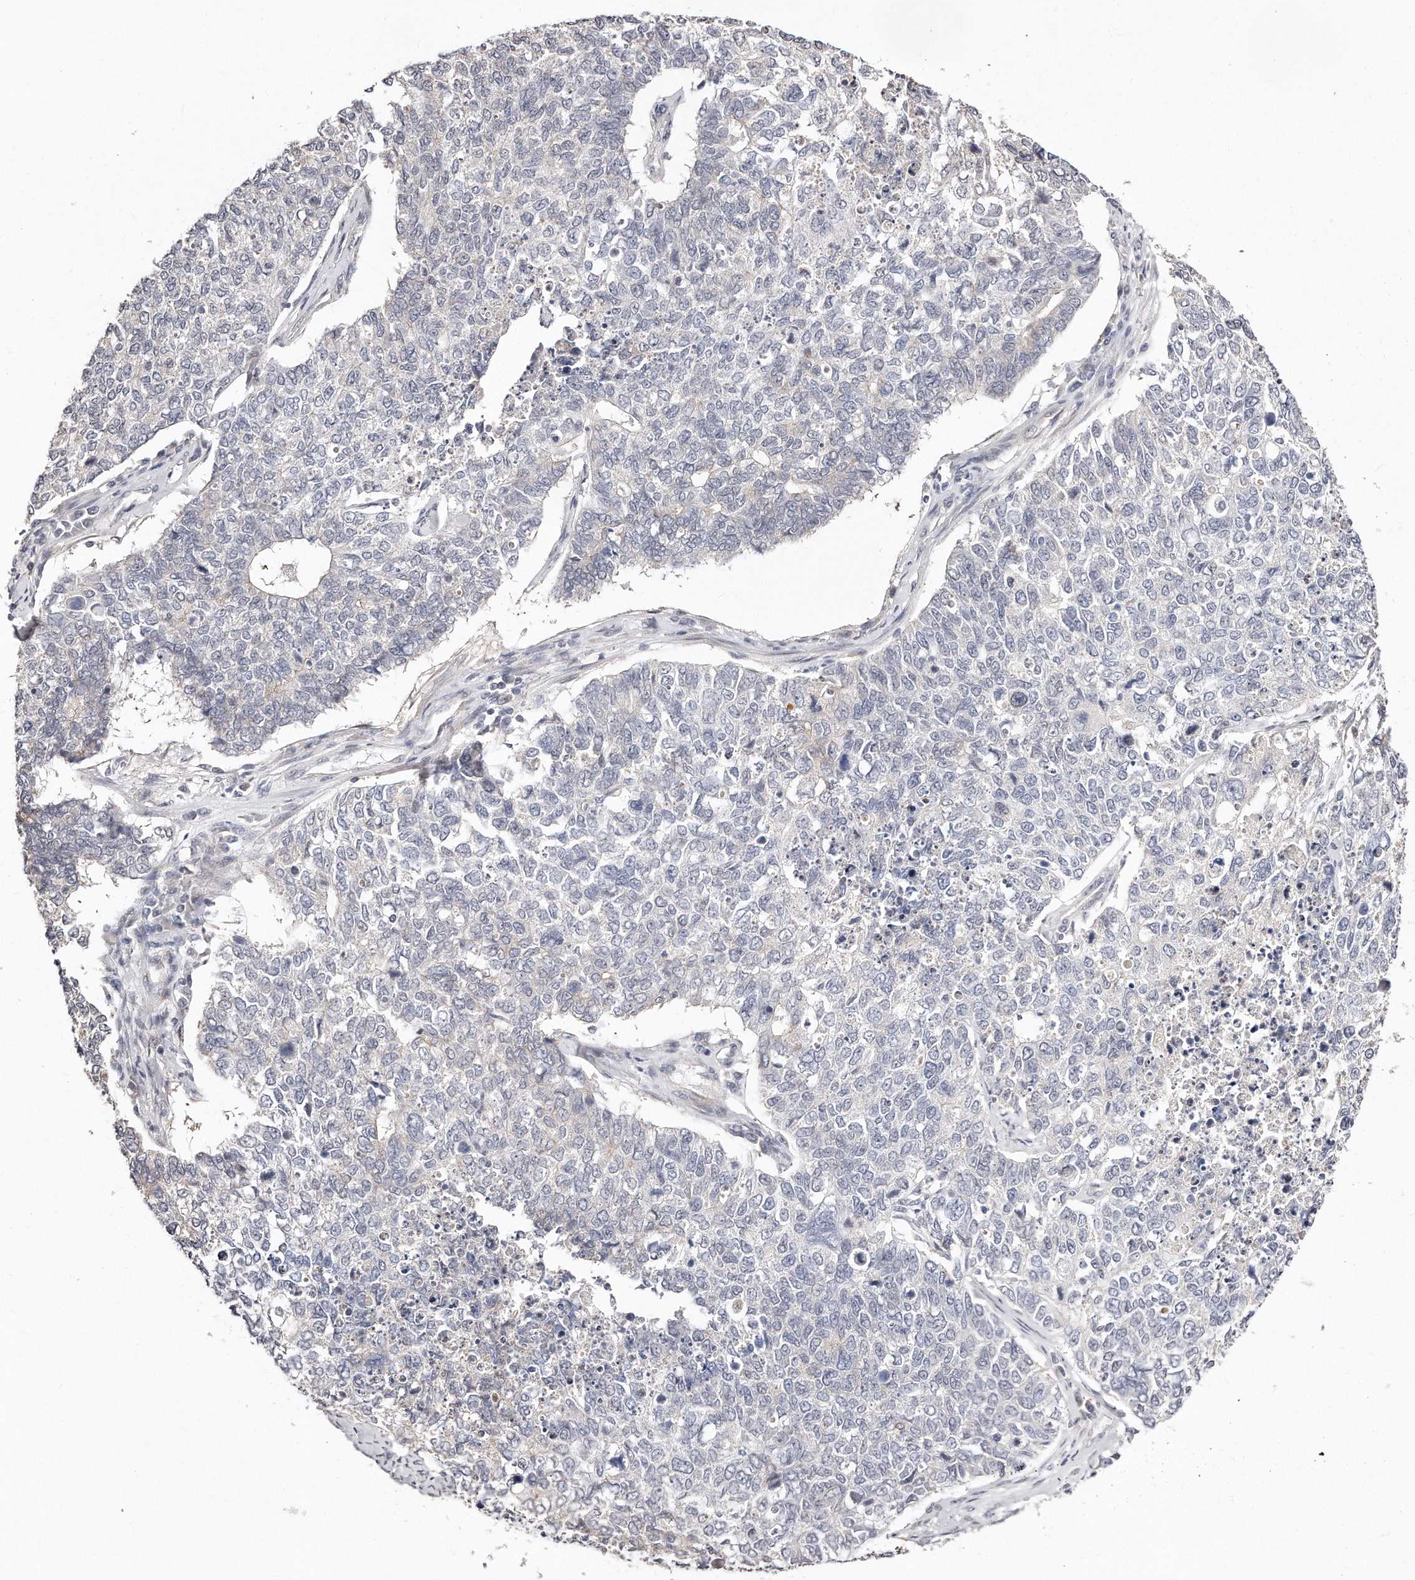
{"staining": {"intensity": "negative", "quantity": "none", "location": "none"}, "tissue": "cervical cancer", "cell_type": "Tumor cells", "image_type": "cancer", "snomed": [{"axis": "morphology", "description": "Squamous cell carcinoma, NOS"}, {"axis": "topography", "description": "Cervix"}], "caption": "DAB immunohistochemical staining of cervical cancer shows no significant positivity in tumor cells.", "gene": "CASZ1", "patient": {"sex": "female", "age": 63}}